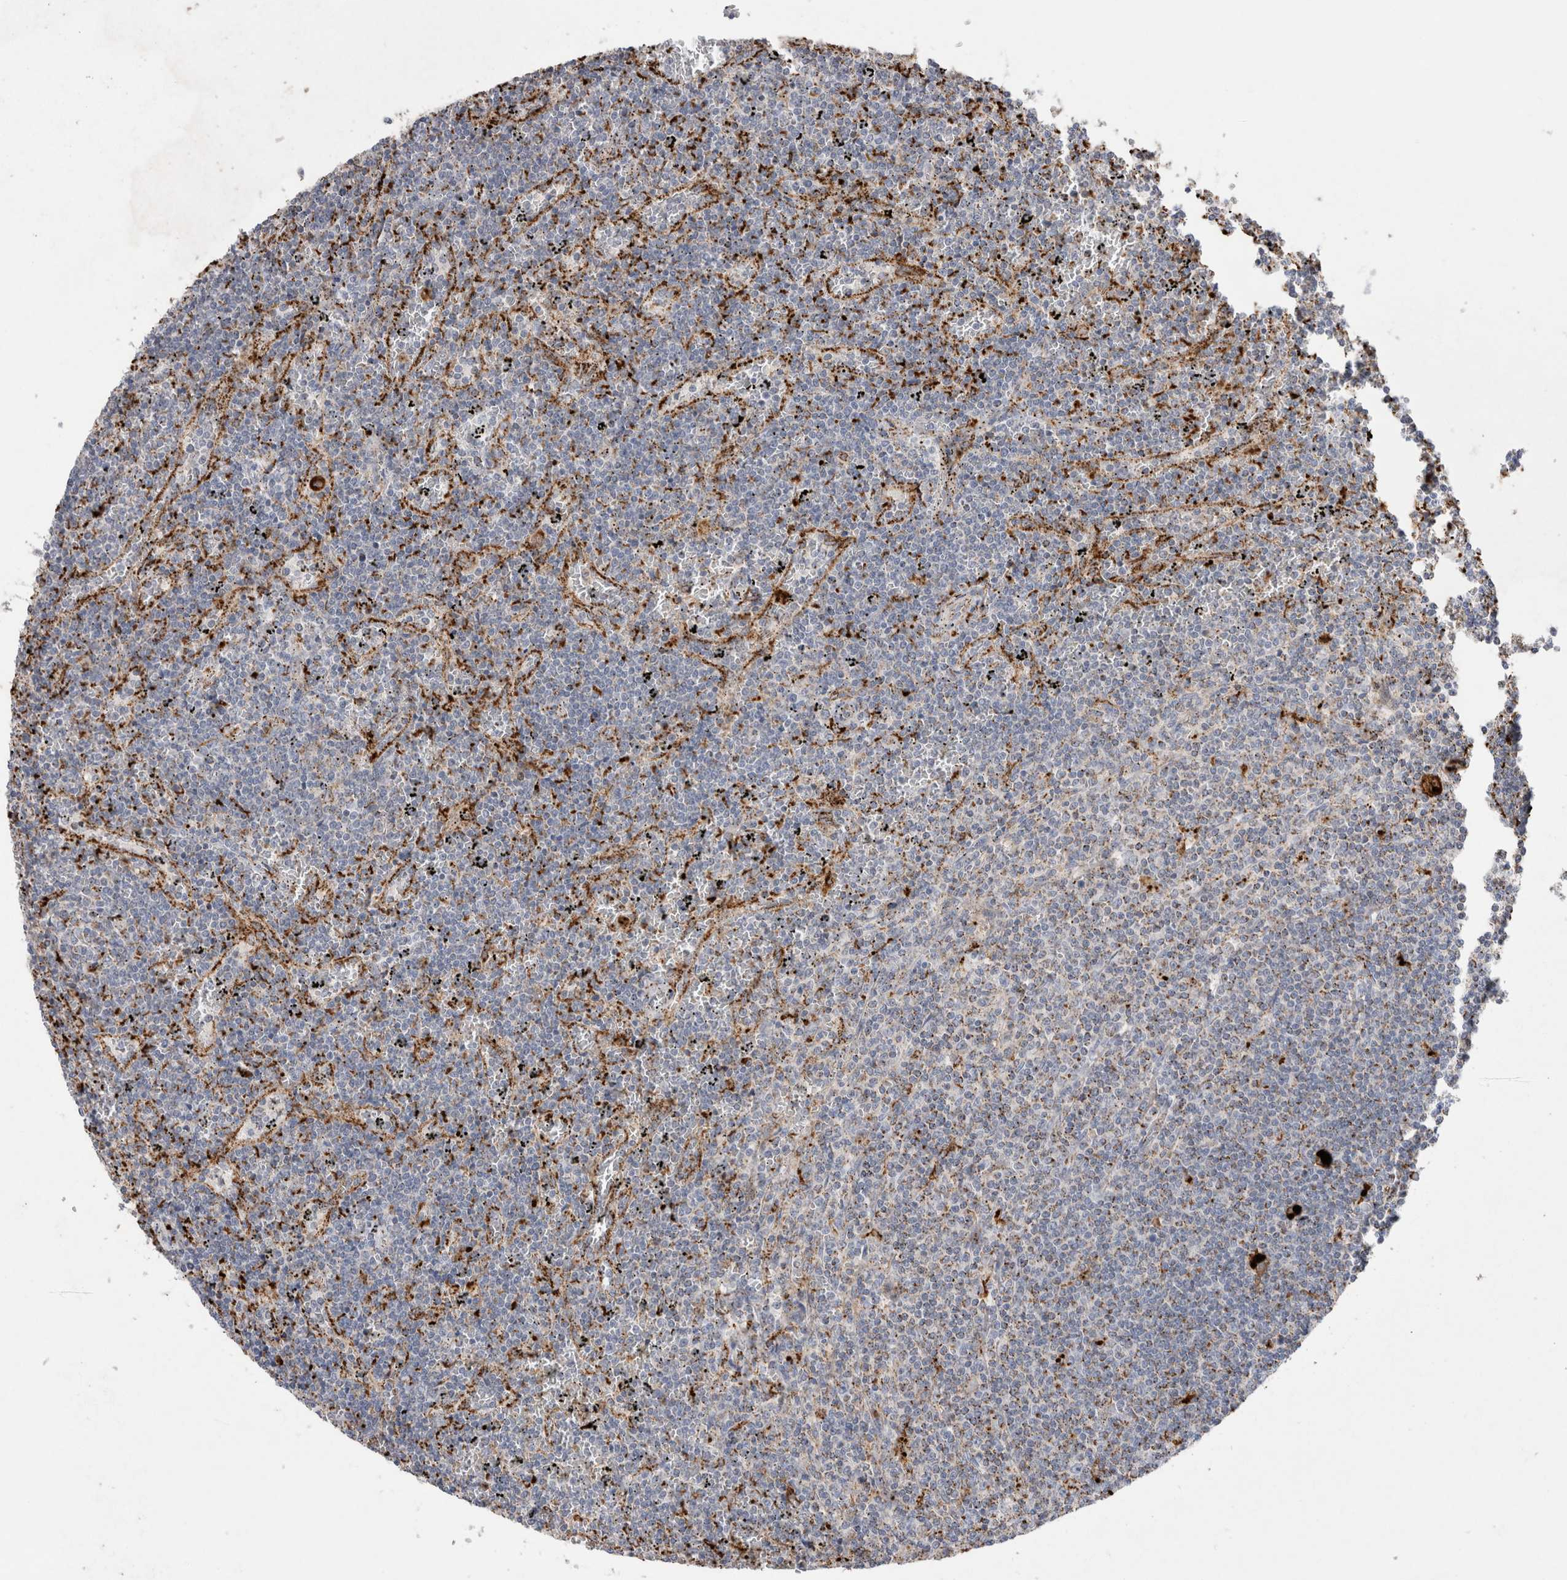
{"staining": {"intensity": "weak", "quantity": "<25%", "location": "cytoplasmic/membranous"}, "tissue": "lymphoma", "cell_type": "Tumor cells", "image_type": "cancer", "snomed": [{"axis": "morphology", "description": "Malignant lymphoma, non-Hodgkin's type, Low grade"}, {"axis": "topography", "description": "Spleen"}], "caption": "Immunohistochemistry photomicrograph of neoplastic tissue: human lymphoma stained with DAB (3,3'-diaminobenzidine) shows no significant protein positivity in tumor cells. (Brightfield microscopy of DAB IHC at high magnification).", "gene": "CTSA", "patient": {"sex": "female", "age": 50}}